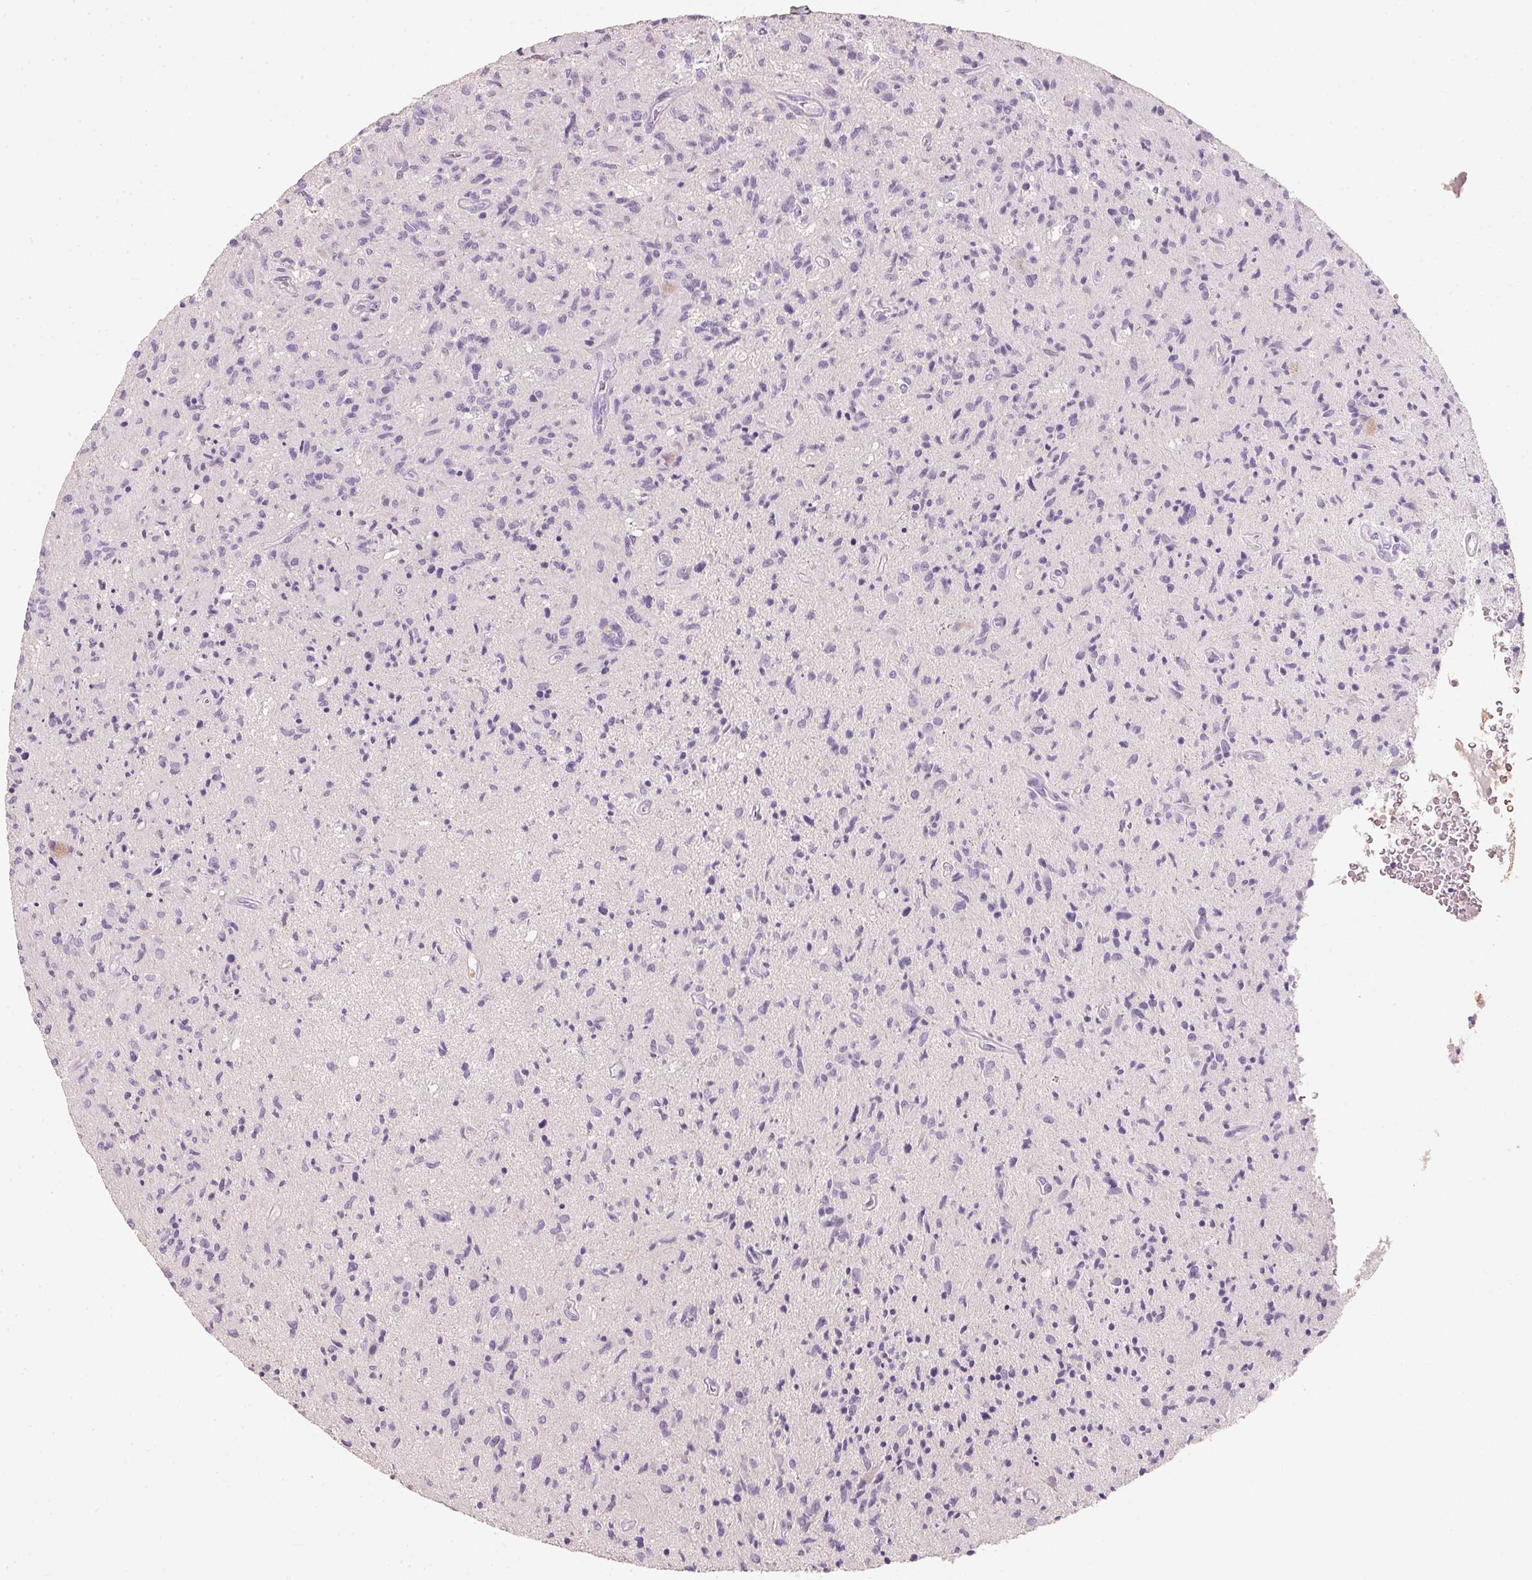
{"staining": {"intensity": "negative", "quantity": "none", "location": "none"}, "tissue": "glioma", "cell_type": "Tumor cells", "image_type": "cancer", "snomed": [{"axis": "morphology", "description": "Glioma, malignant, High grade"}, {"axis": "topography", "description": "Brain"}], "caption": "Tumor cells are negative for brown protein staining in malignant glioma (high-grade). The staining was performed using DAB to visualize the protein expression in brown, while the nuclei were stained in blue with hematoxylin (Magnification: 20x).", "gene": "HSD17B1", "patient": {"sex": "male", "age": 54}}